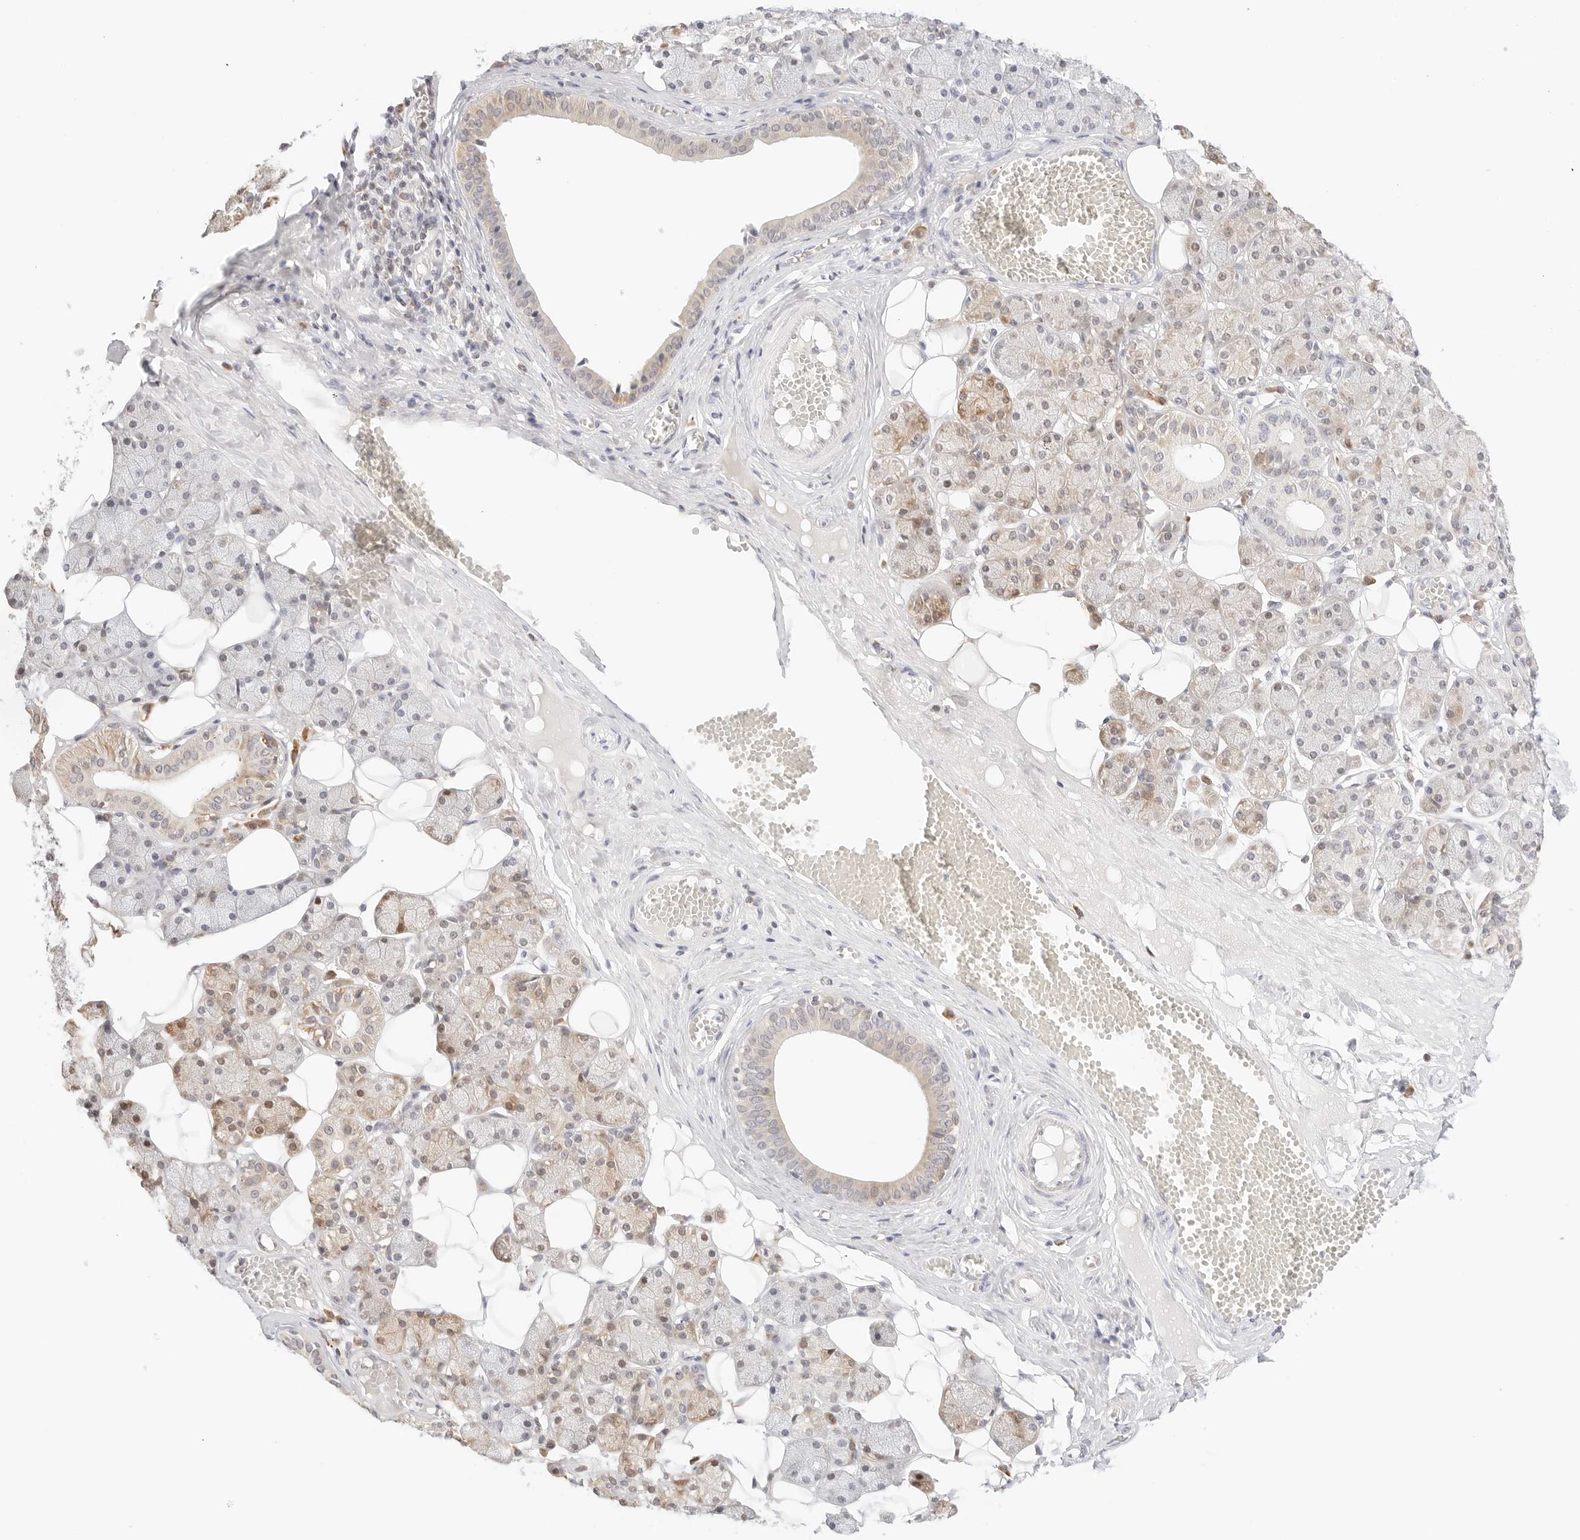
{"staining": {"intensity": "moderate", "quantity": "<25%", "location": "cytoplasmic/membranous"}, "tissue": "salivary gland", "cell_type": "Glandular cells", "image_type": "normal", "snomed": [{"axis": "morphology", "description": "Normal tissue, NOS"}, {"axis": "topography", "description": "Salivary gland"}], "caption": "Immunohistochemistry (DAB) staining of normal salivary gland reveals moderate cytoplasmic/membranous protein staining in about <25% of glandular cells.", "gene": "ERO1B", "patient": {"sex": "female", "age": 33}}